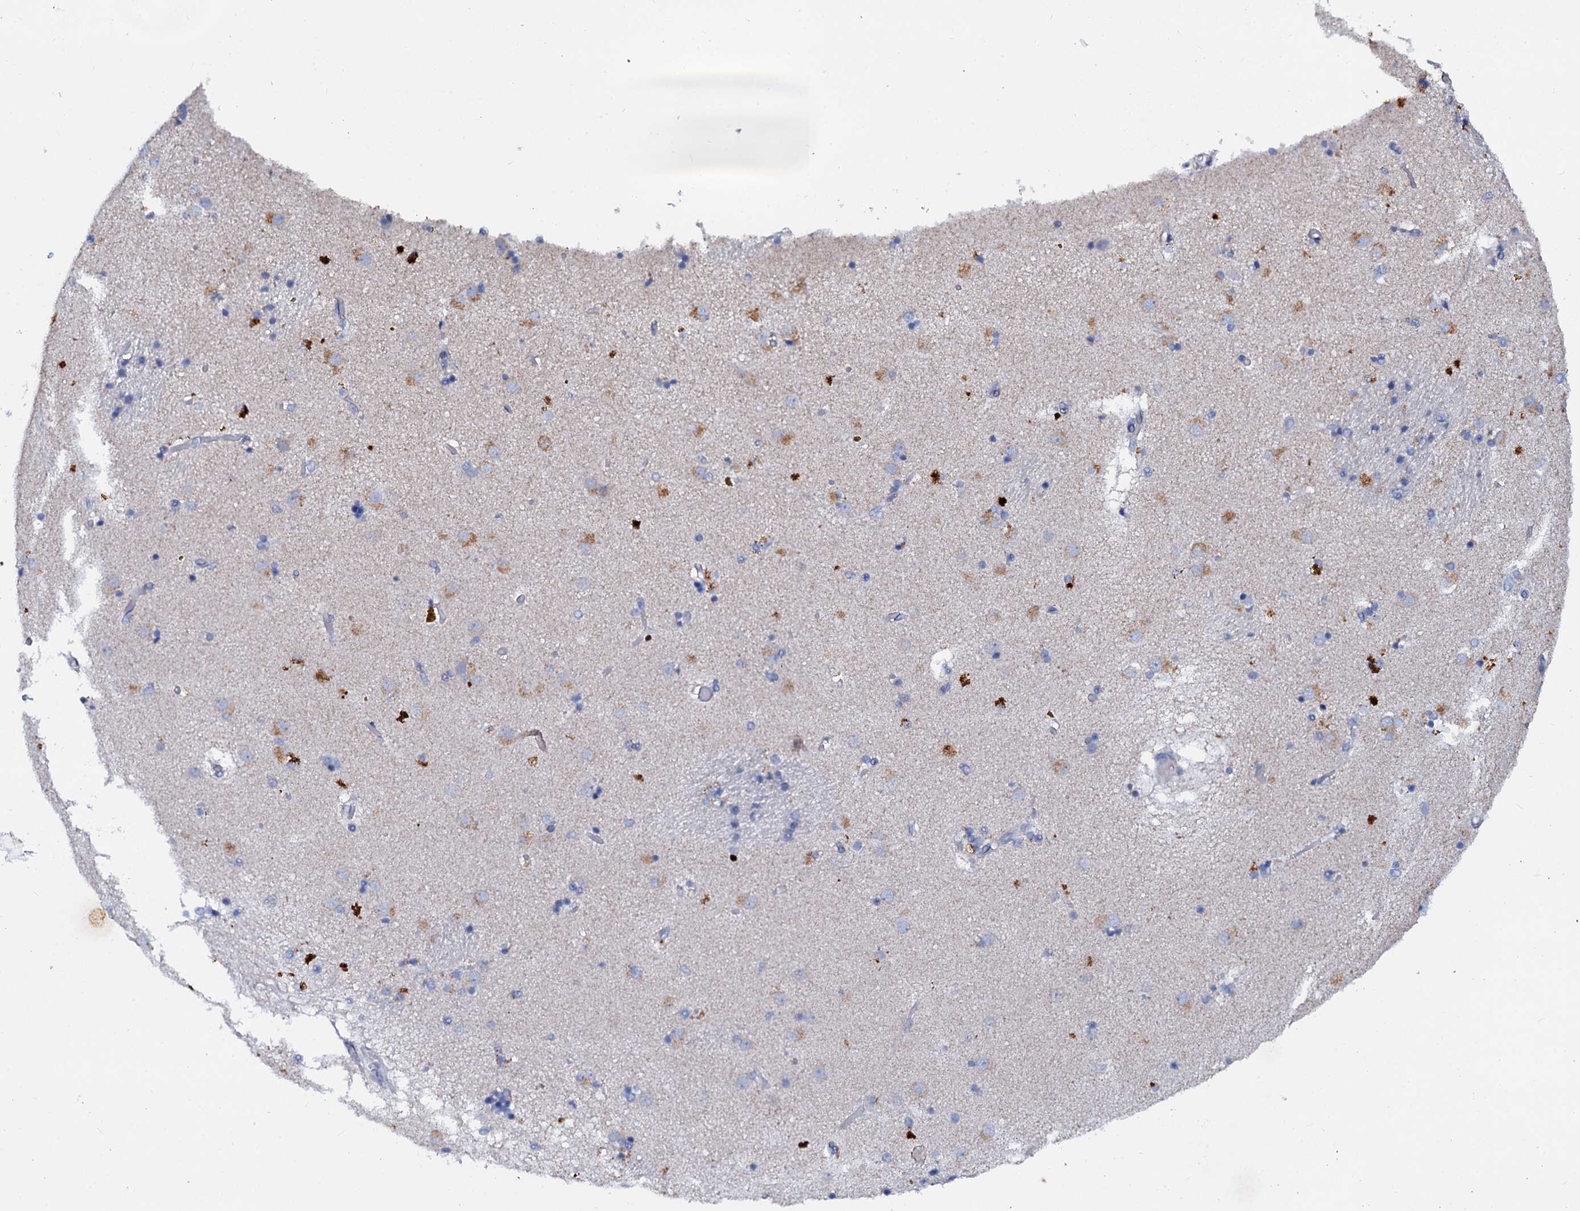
{"staining": {"intensity": "negative", "quantity": "none", "location": "none"}, "tissue": "caudate", "cell_type": "Glial cells", "image_type": "normal", "snomed": [{"axis": "morphology", "description": "Normal tissue, NOS"}, {"axis": "topography", "description": "Lateral ventricle wall"}], "caption": "IHC photomicrograph of unremarkable human caudate stained for a protein (brown), which reveals no expression in glial cells.", "gene": "SLC37A4", "patient": {"sex": "male", "age": 70}}